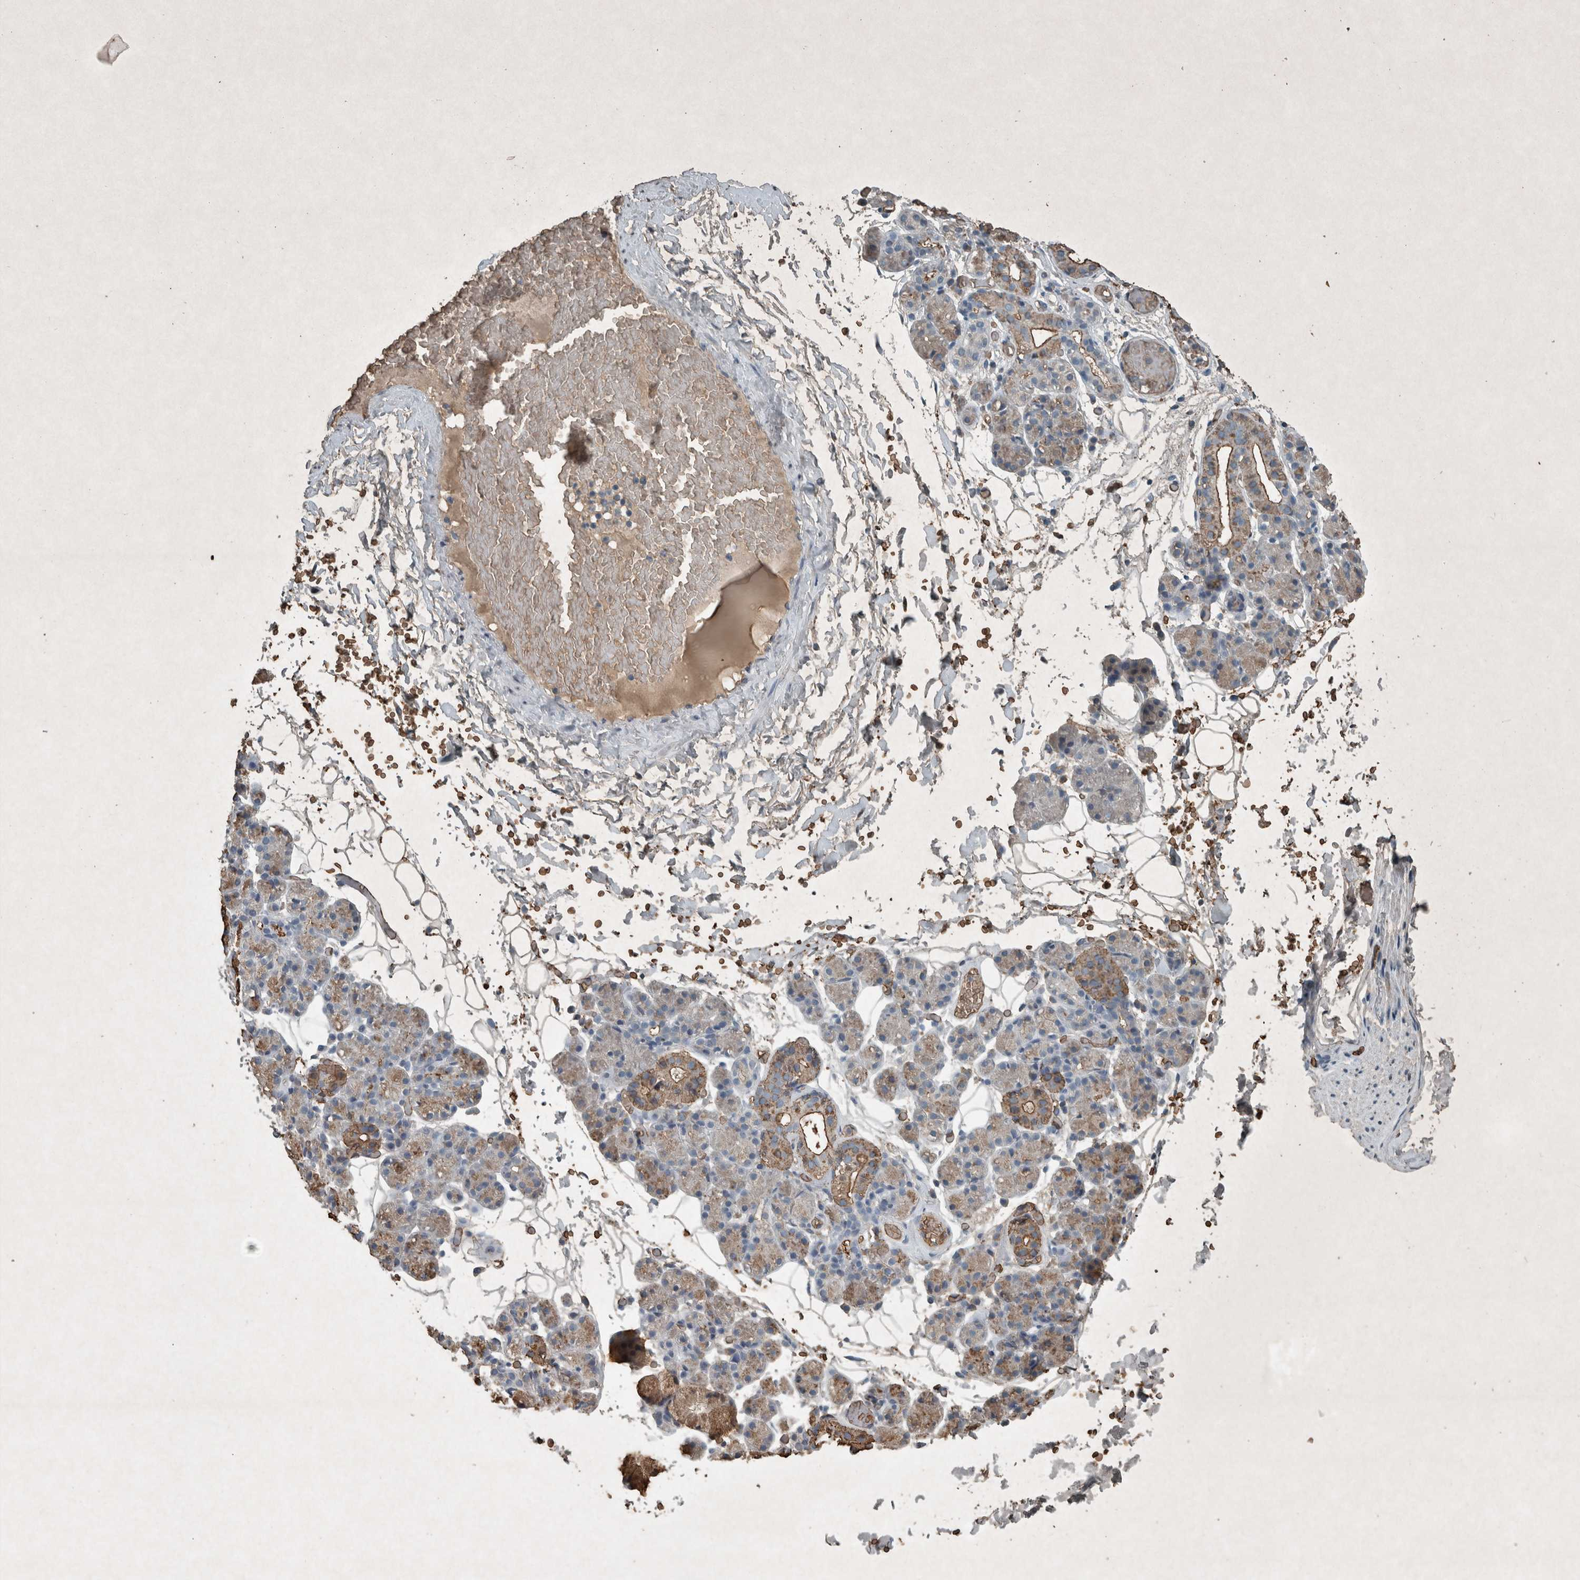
{"staining": {"intensity": "moderate", "quantity": "<25%", "location": "cytoplasmic/membranous"}, "tissue": "salivary gland", "cell_type": "Glandular cells", "image_type": "normal", "snomed": [{"axis": "morphology", "description": "Normal tissue, NOS"}, {"axis": "topography", "description": "Salivary gland"}], "caption": "A photomicrograph showing moderate cytoplasmic/membranous staining in about <25% of glandular cells in benign salivary gland, as visualized by brown immunohistochemical staining.", "gene": "LBP", "patient": {"sex": "male", "age": 63}}